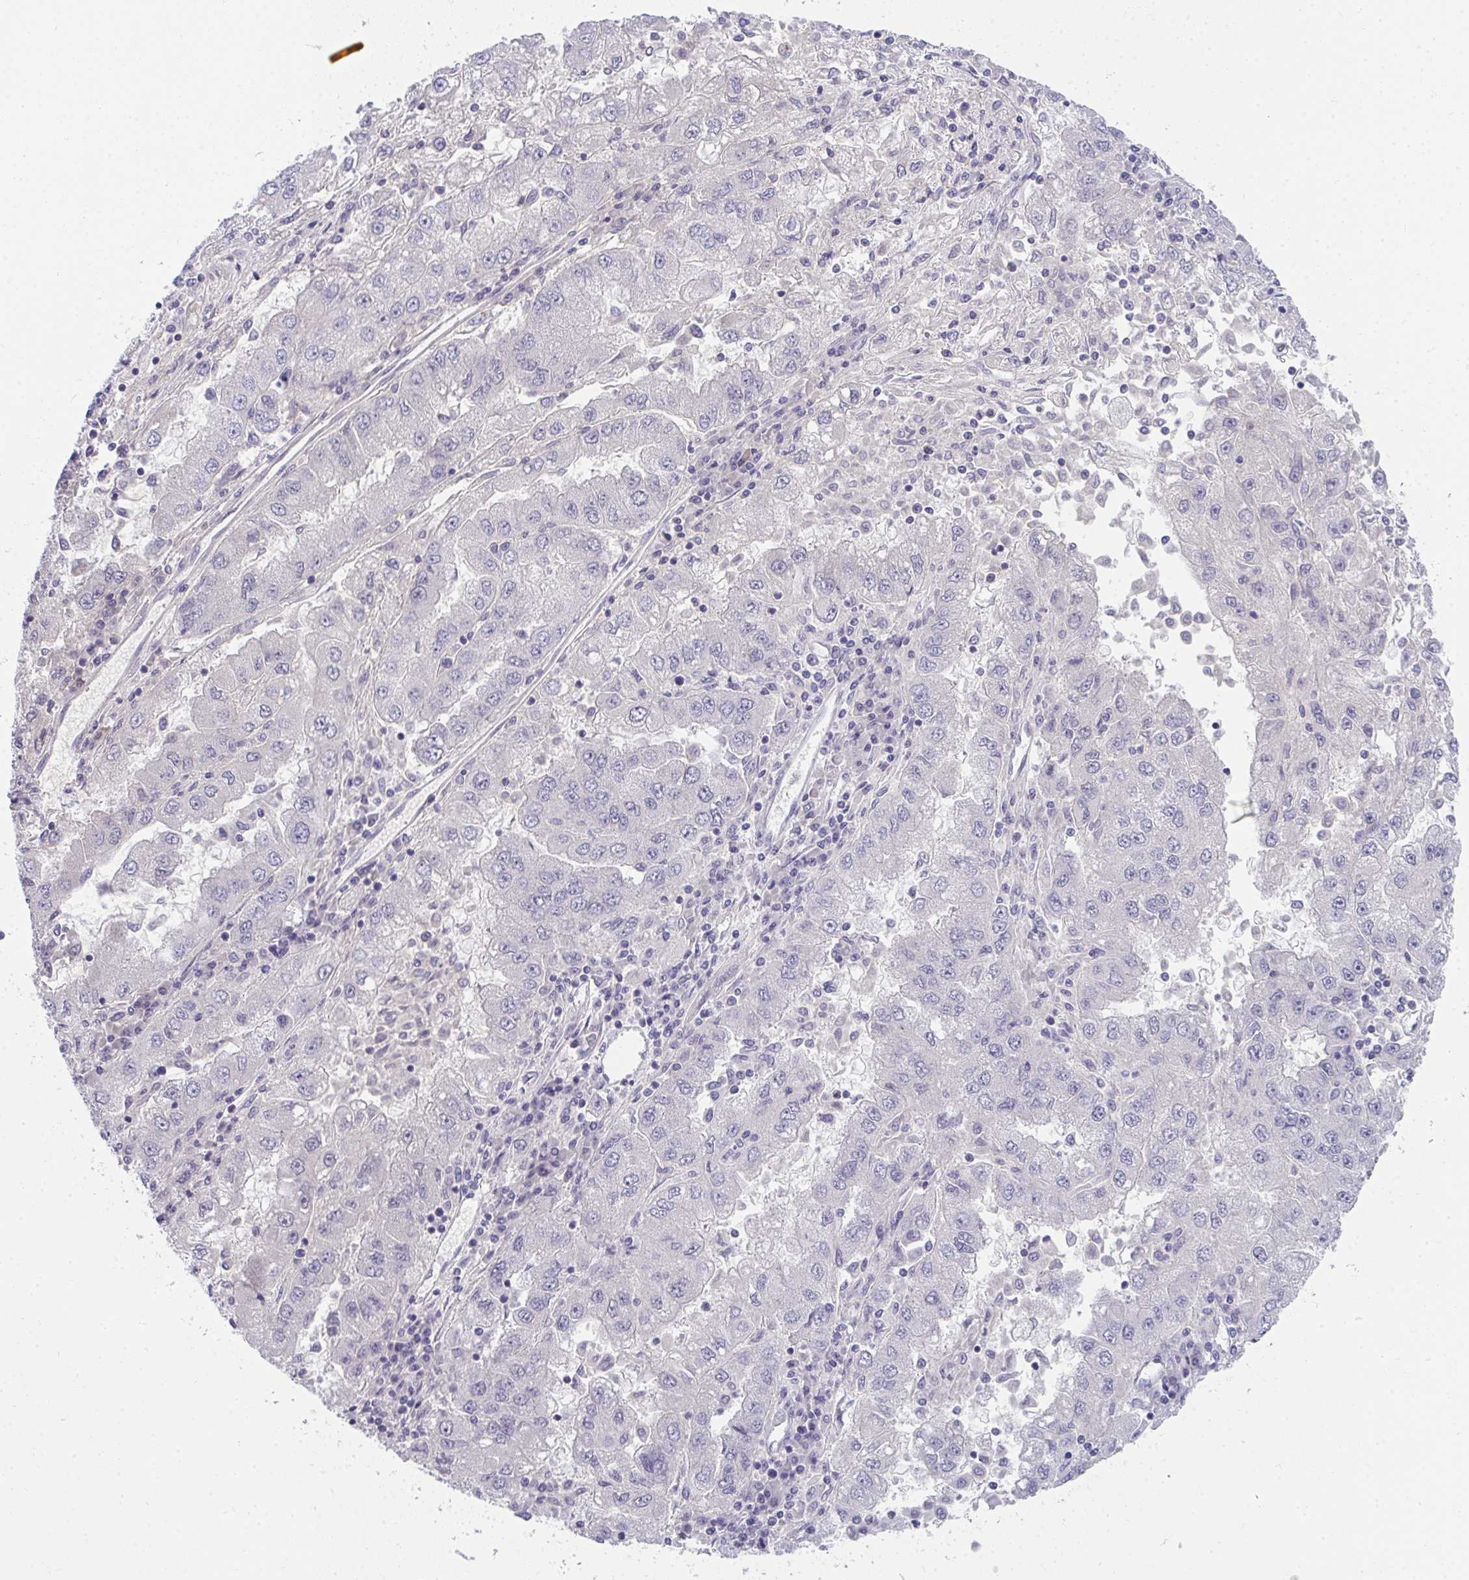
{"staining": {"intensity": "negative", "quantity": "none", "location": "none"}, "tissue": "lung cancer", "cell_type": "Tumor cells", "image_type": "cancer", "snomed": [{"axis": "morphology", "description": "Adenocarcinoma, NOS"}, {"axis": "morphology", "description": "Adenocarcinoma primary or metastatic"}, {"axis": "topography", "description": "Lung"}], "caption": "Tumor cells show no significant protein positivity in lung cancer.", "gene": "ZSWIM3", "patient": {"sex": "male", "age": 74}}